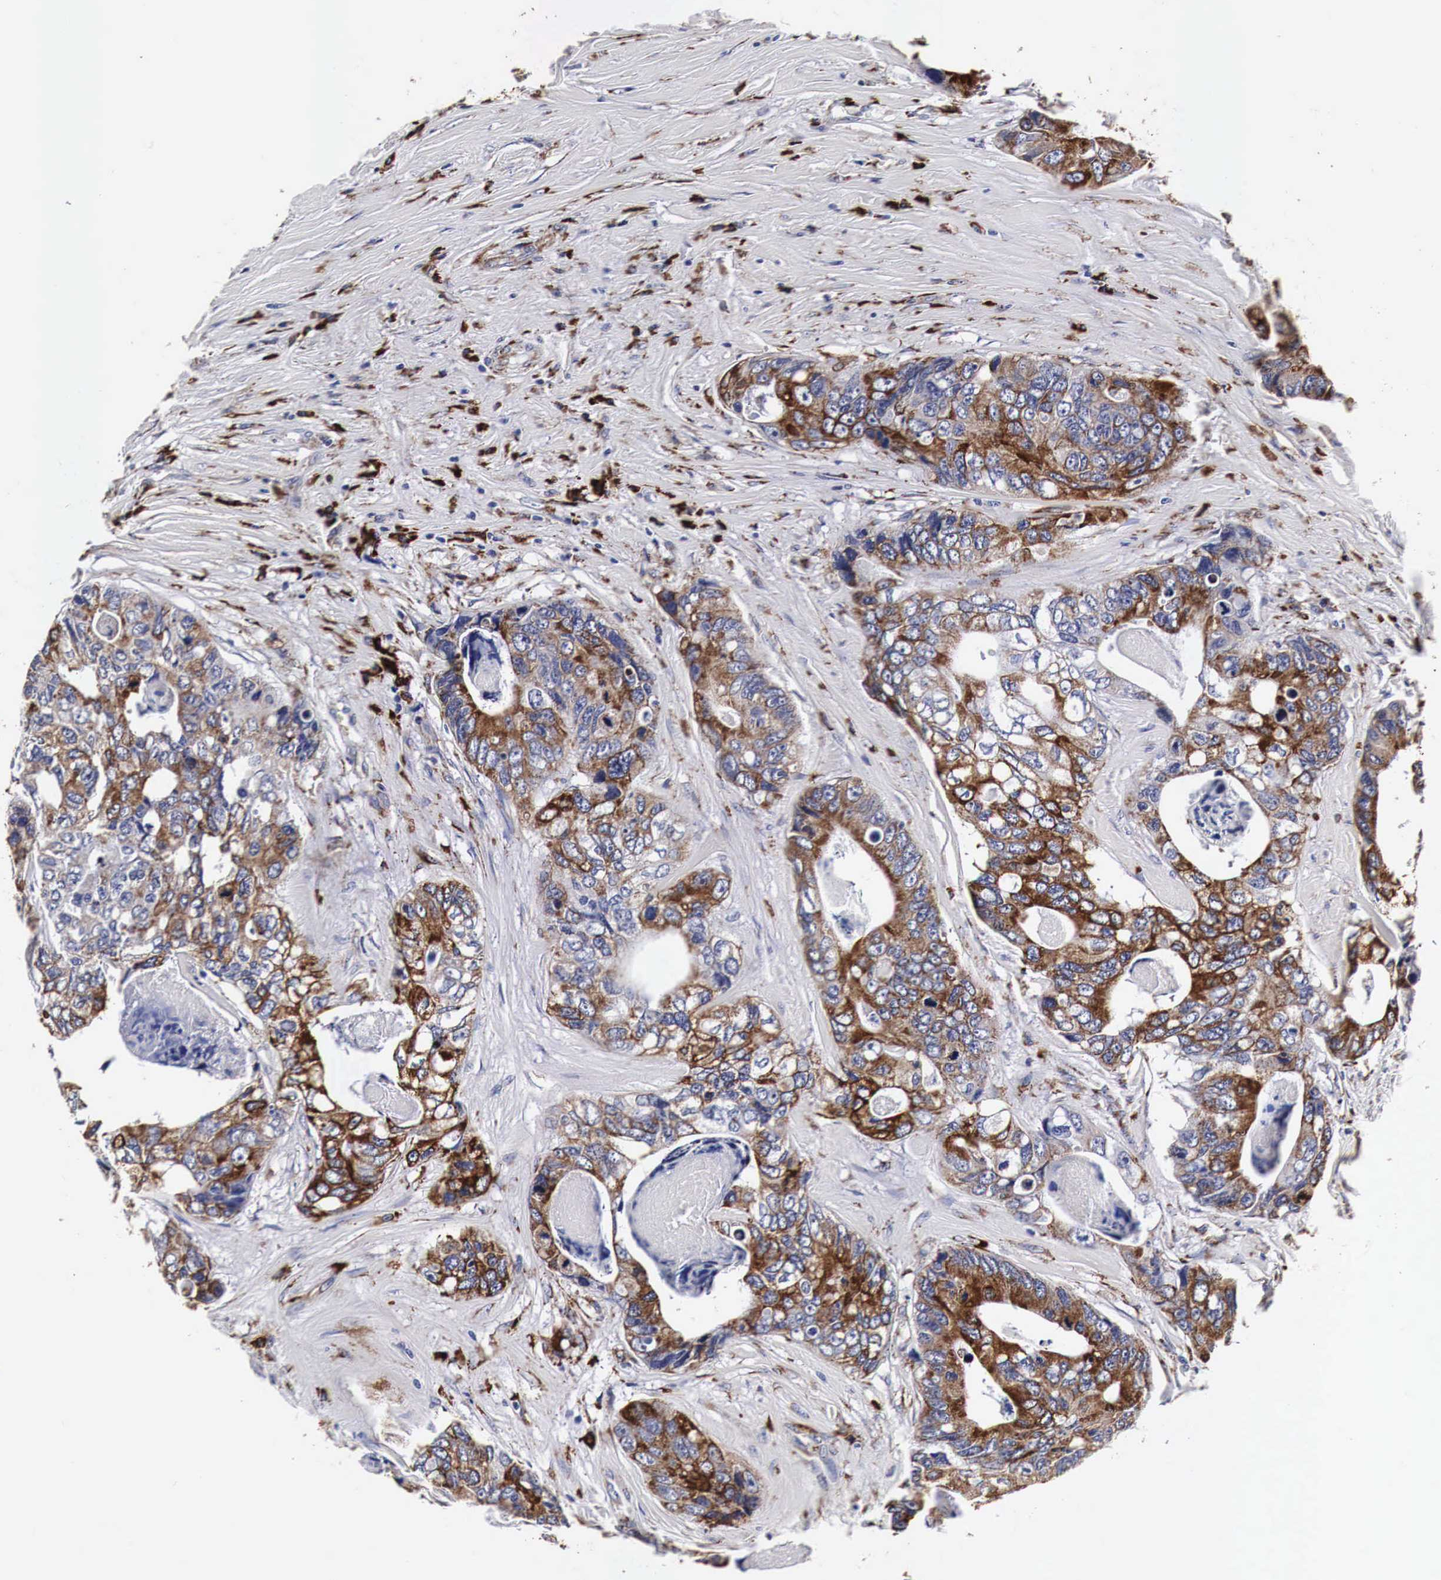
{"staining": {"intensity": "moderate", "quantity": "25%-75%", "location": "cytoplasmic/membranous"}, "tissue": "colorectal cancer", "cell_type": "Tumor cells", "image_type": "cancer", "snomed": [{"axis": "morphology", "description": "Adenocarcinoma, NOS"}, {"axis": "topography", "description": "Colon"}], "caption": "Colorectal adenocarcinoma stained with a protein marker shows moderate staining in tumor cells.", "gene": "CKAP4", "patient": {"sex": "female", "age": 86}}